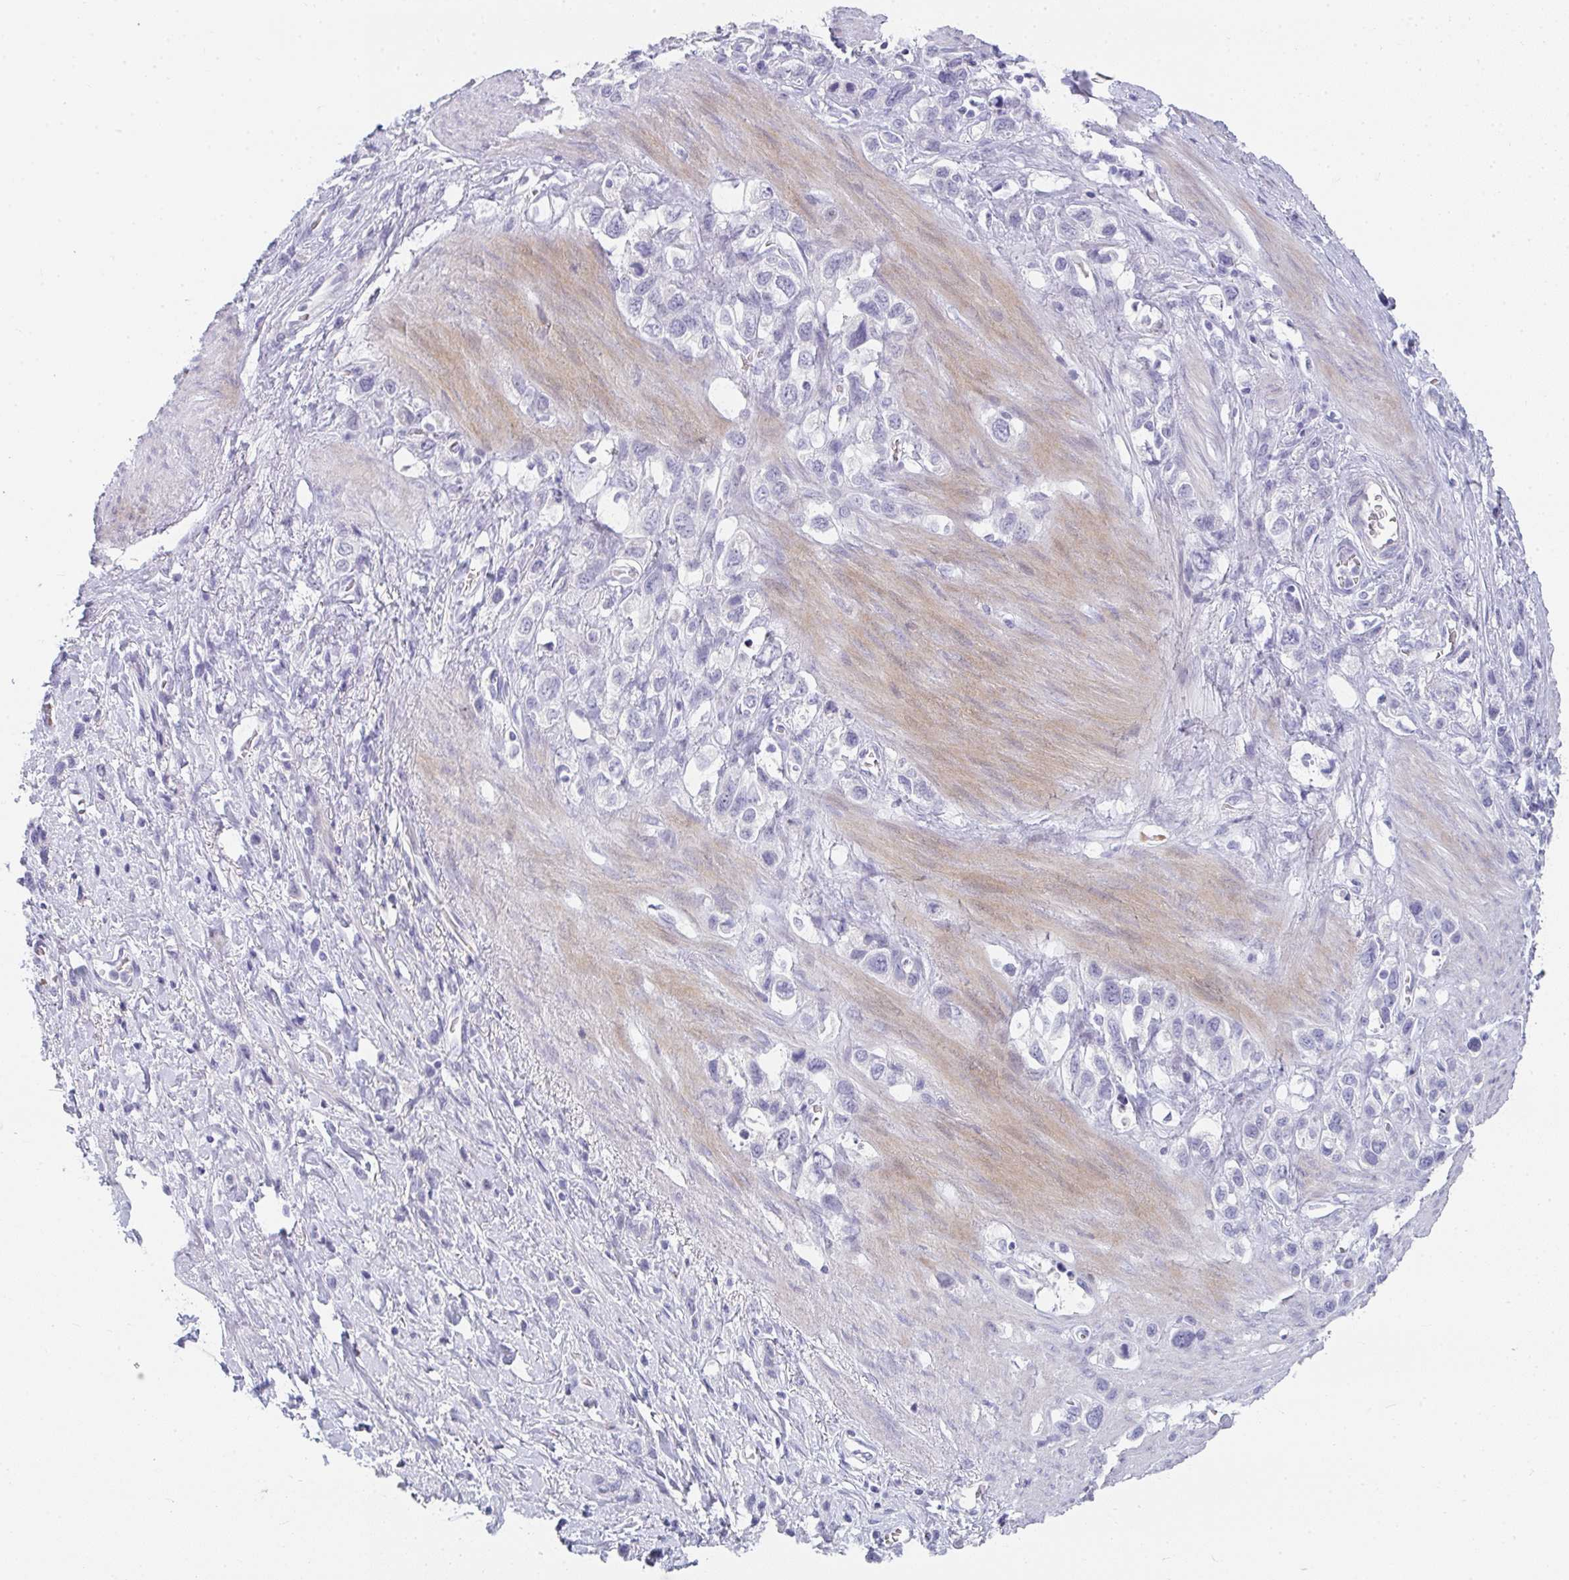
{"staining": {"intensity": "negative", "quantity": "none", "location": "none"}, "tissue": "stomach cancer", "cell_type": "Tumor cells", "image_type": "cancer", "snomed": [{"axis": "morphology", "description": "Adenocarcinoma, NOS"}, {"axis": "topography", "description": "Stomach"}], "caption": "Stomach cancer was stained to show a protein in brown. There is no significant expression in tumor cells.", "gene": "NEU2", "patient": {"sex": "female", "age": 65}}